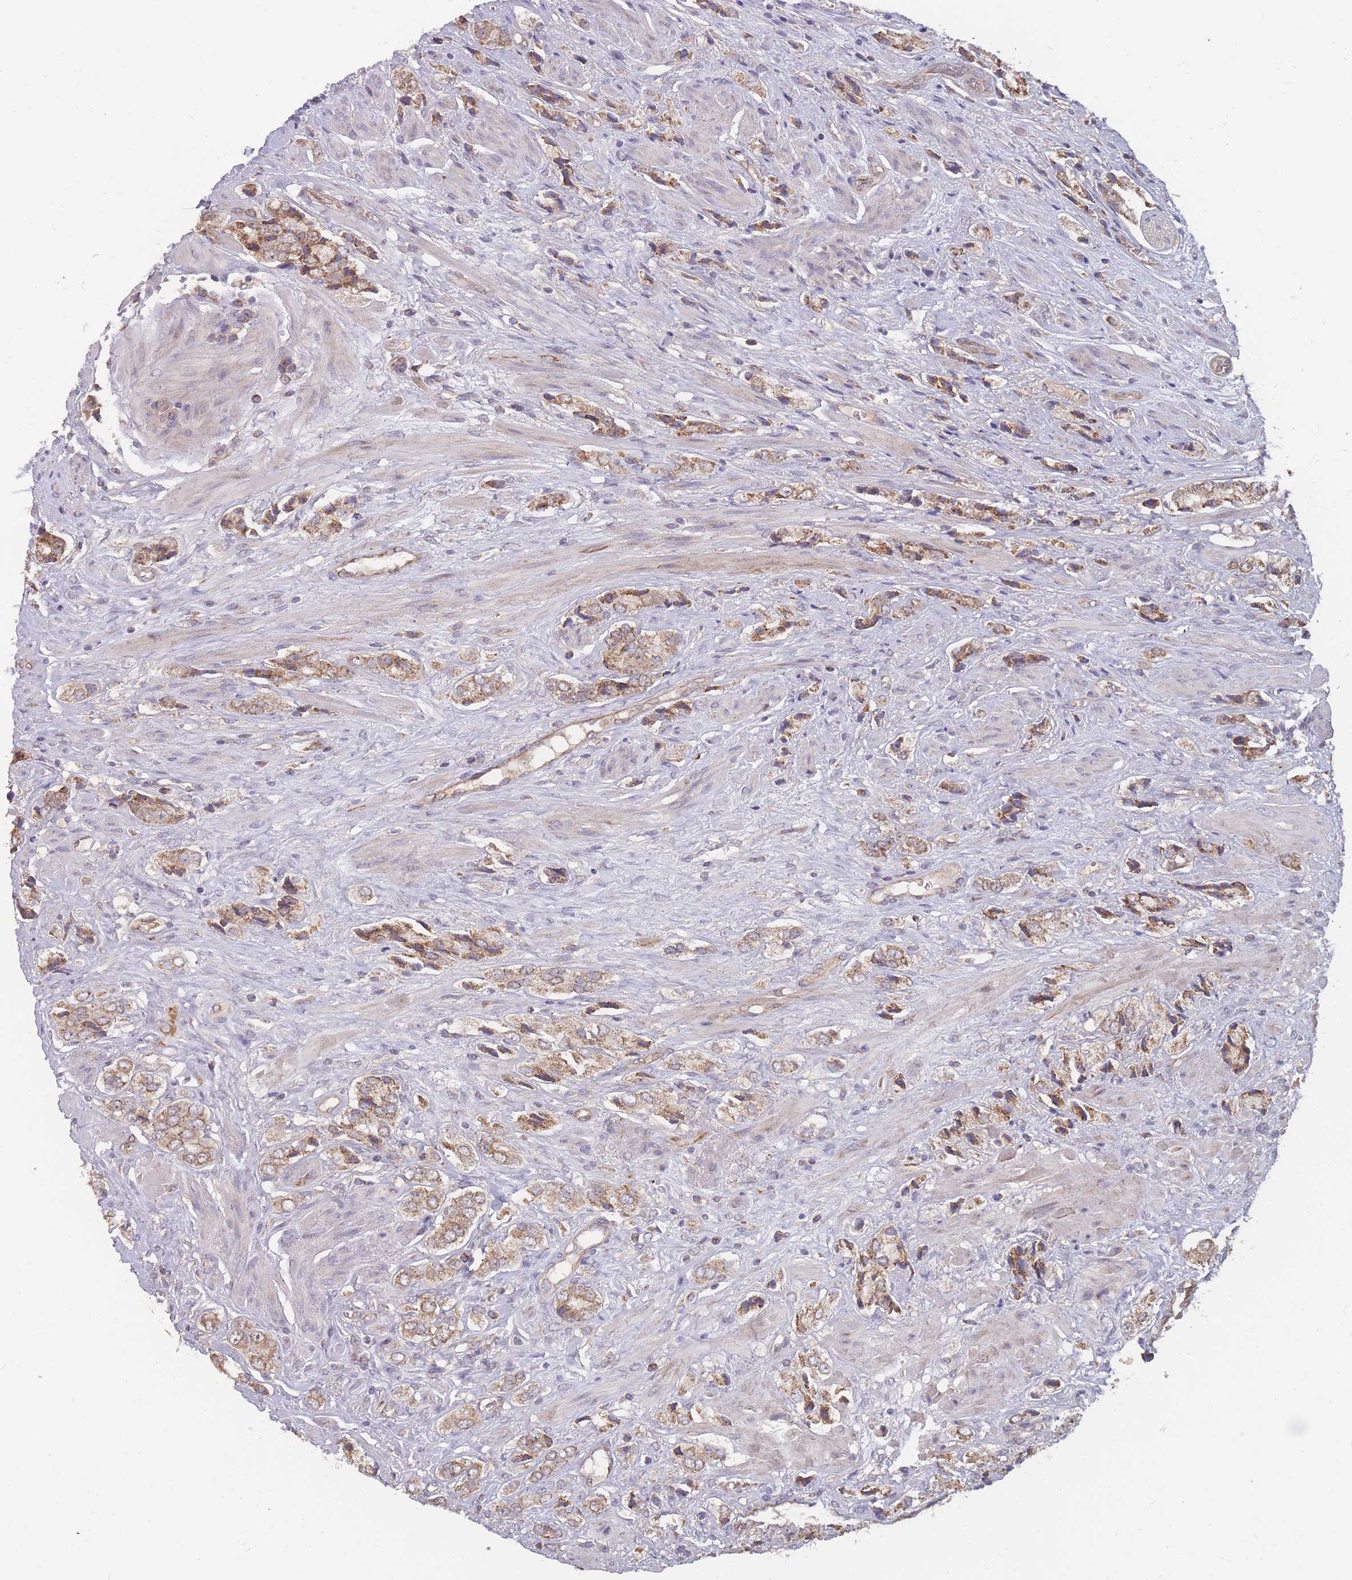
{"staining": {"intensity": "moderate", "quantity": ">75%", "location": "cytoplasmic/membranous"}, "tissue": "prostate cancer", "cell_type": "Tumor cells", "image_type": "cancer", "snomed": [{"axis": "morphology", "description": "Adenocarcinoma, High grade"}, {"axis": "topography", "description": "Prostate and seminal vesicle, NOS"}], "caption": "This is a histology image of IHC staining of prostate cancer (high-grade adenocarcinoma), which shows moderate expression in the cytoplasmic/membranous of tumor cells.", "gene": "SLC35B4", "patient": {"sex": "male", "age": 64}}